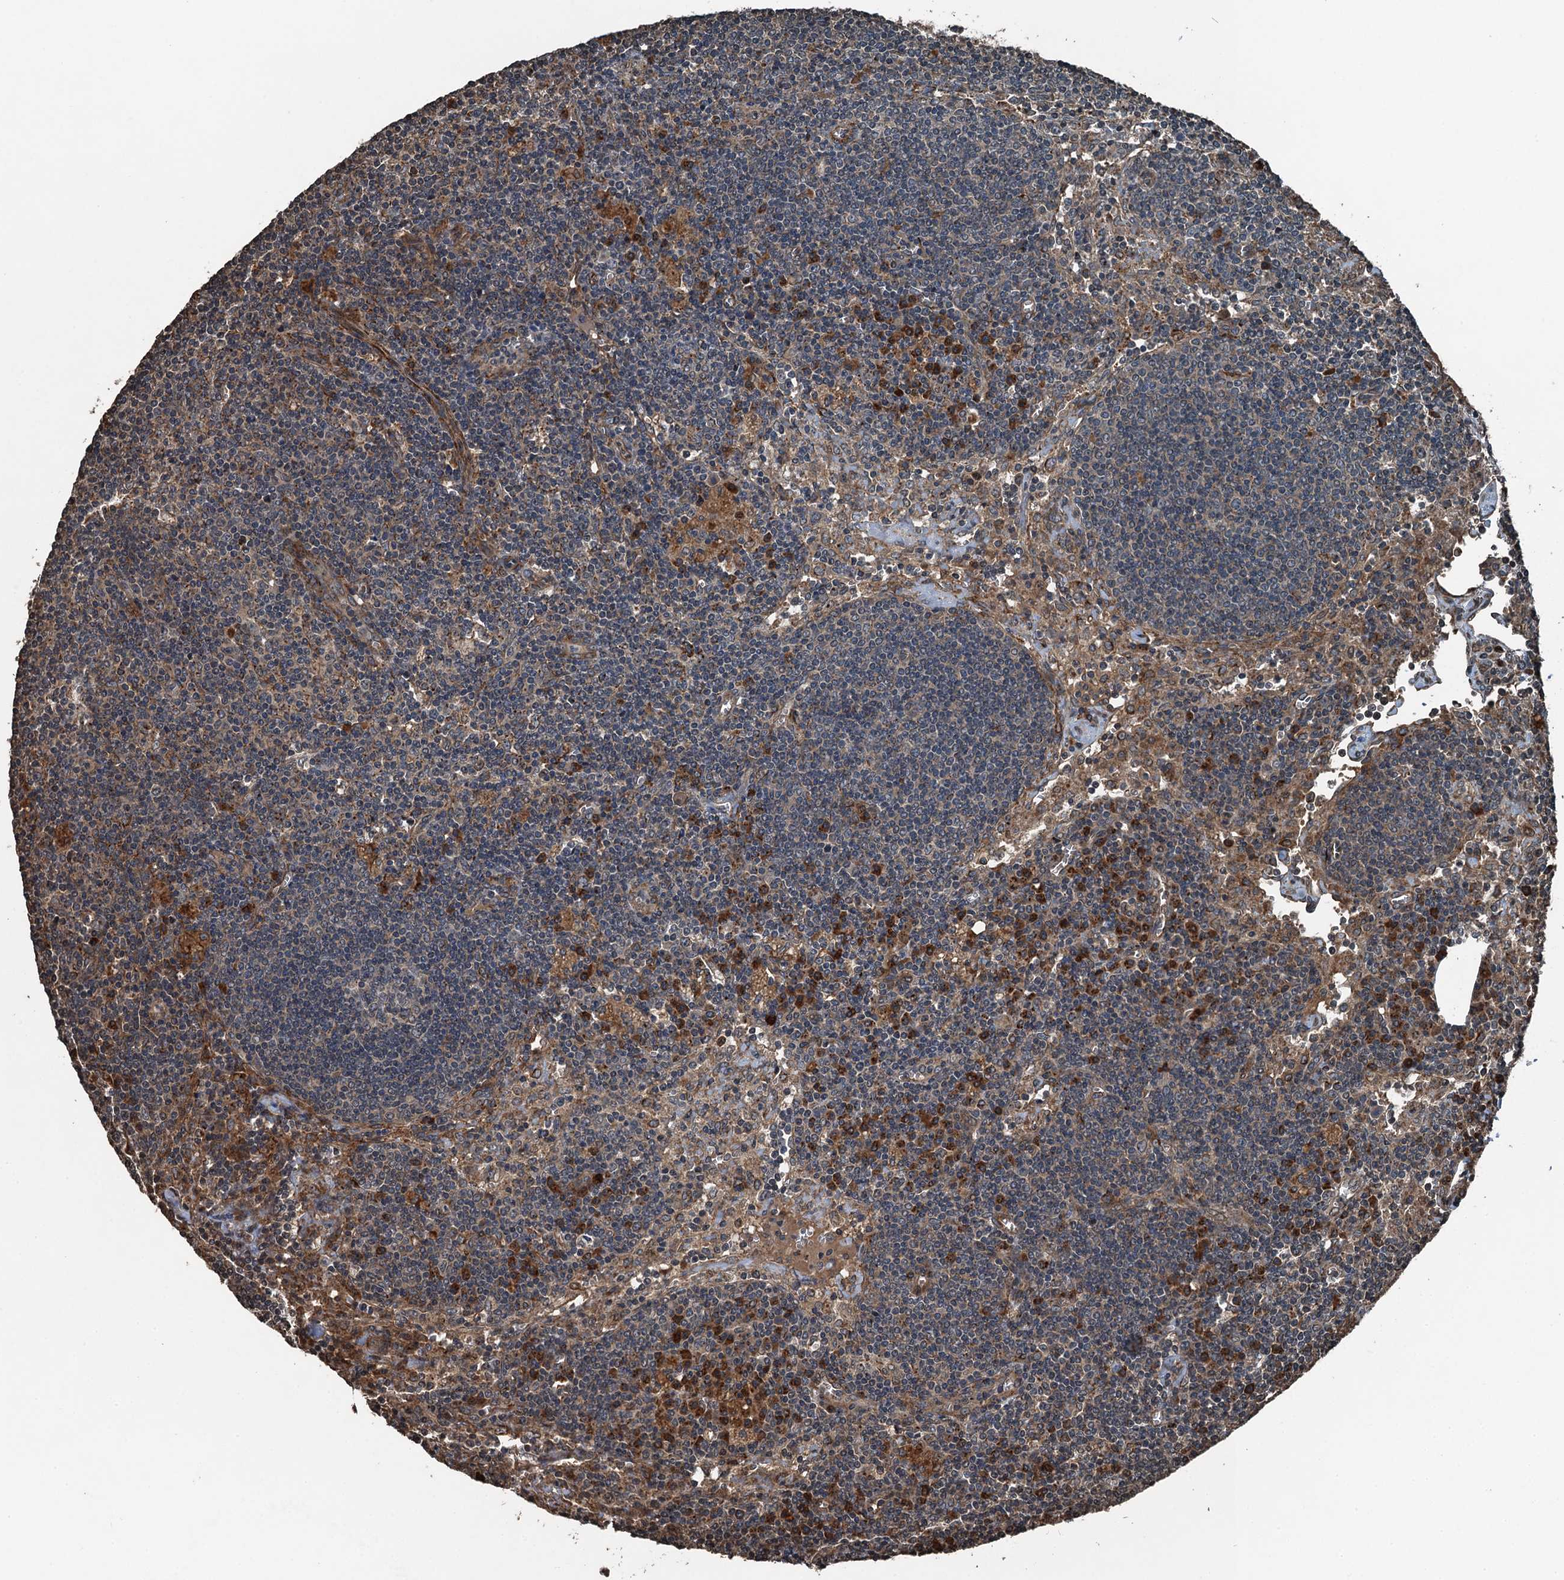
{"staining": {"intensity": "negative", "quantity": "none", "location": "none"}, "tissue": "lymph node", "cell_type": "Germinal center cells", "image_type": "normal", "snomed": [{"axis": "morphology", "description": "Normal tissue, NOS"}, {"axis": "topography", "description": "Lymph node"}], "caption": "Immunohistochemistry of unremarkable human lymph node demonstrates no staining in germinal center cells.", "gene": "TCTN1", "patient": {"sex": "male", "age": 58}}